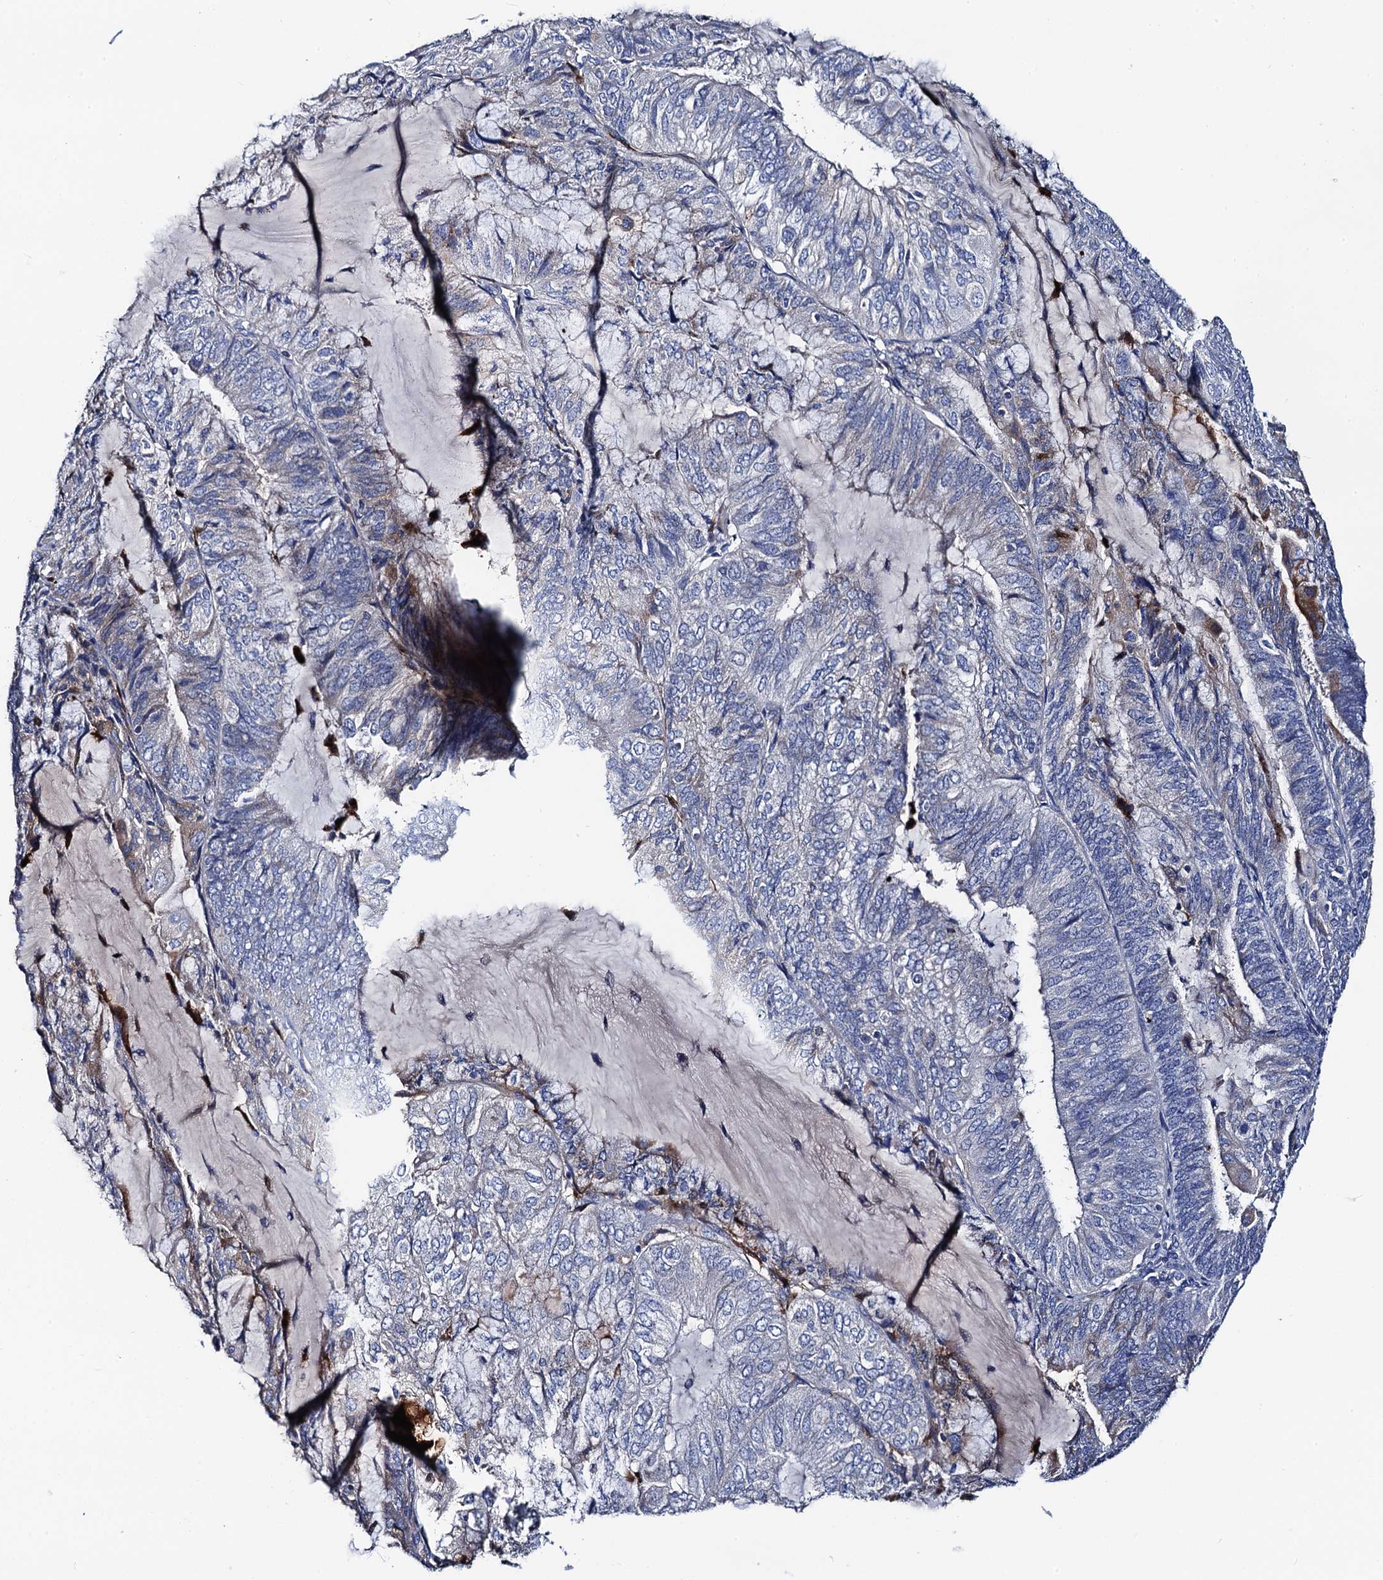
{"staining": {"intensity": "negative", "quantity": "none", "location": "none"}, "tissue": "endometrial cancer", "cell_type": "Tumor cells", "image_type": "cancer", "snomed": [{"axis": "morphology", "description": "Adenocarcinoma, NOS"}, {"axis": "topography", "description": "Endometrium"}], "caption": "Immunohistochemistry (IHC) image of human endometrial cancer (adenocarcinoma) stained for a protein (brown), which demonstrates no expression in tumor cells.", "gene": "FREM3", "patient": {"sex": "female", "age": 81}}